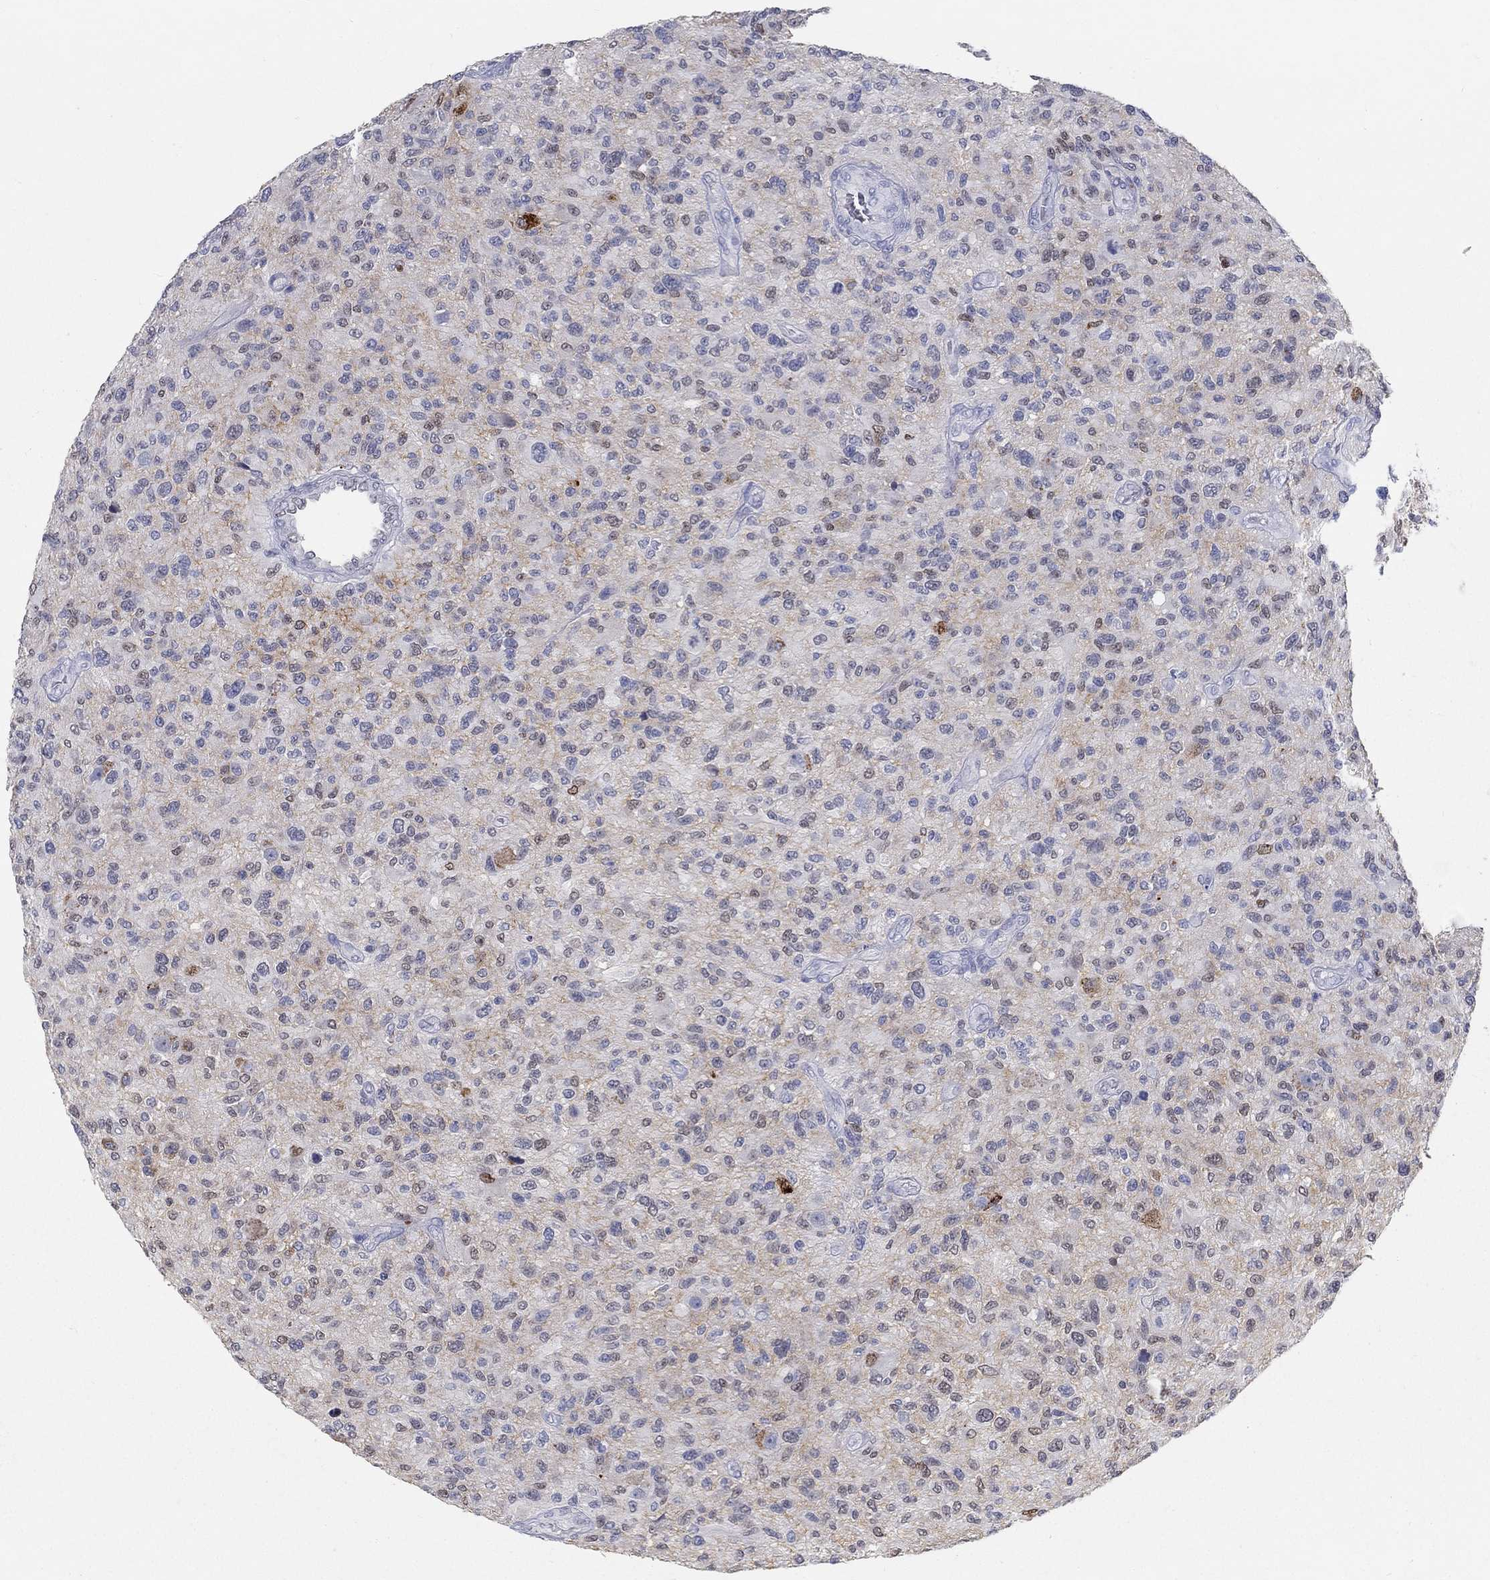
{"staining": {"intensity": "negative", "quantity": "none", "location": "none"}, "tissue": "glioma", "cell_type": "Tumor cells", "image_type": "cancer", "snomed": [{"axis": "morphology", "description": "Glioma, malignant, High grade"}, {"axis": "topography", "description": "Brain"}], "caption": "Tumor cells are negative for brown protein staining in malignant high-grade glioma. (DAB (3,3'-diaminobenzidine) immunohistochemistry (IHC) visualized using brightfield microscopy, high magnification).", "gene": "FGF2", "patient": {"sex": "male", "age": 47}}